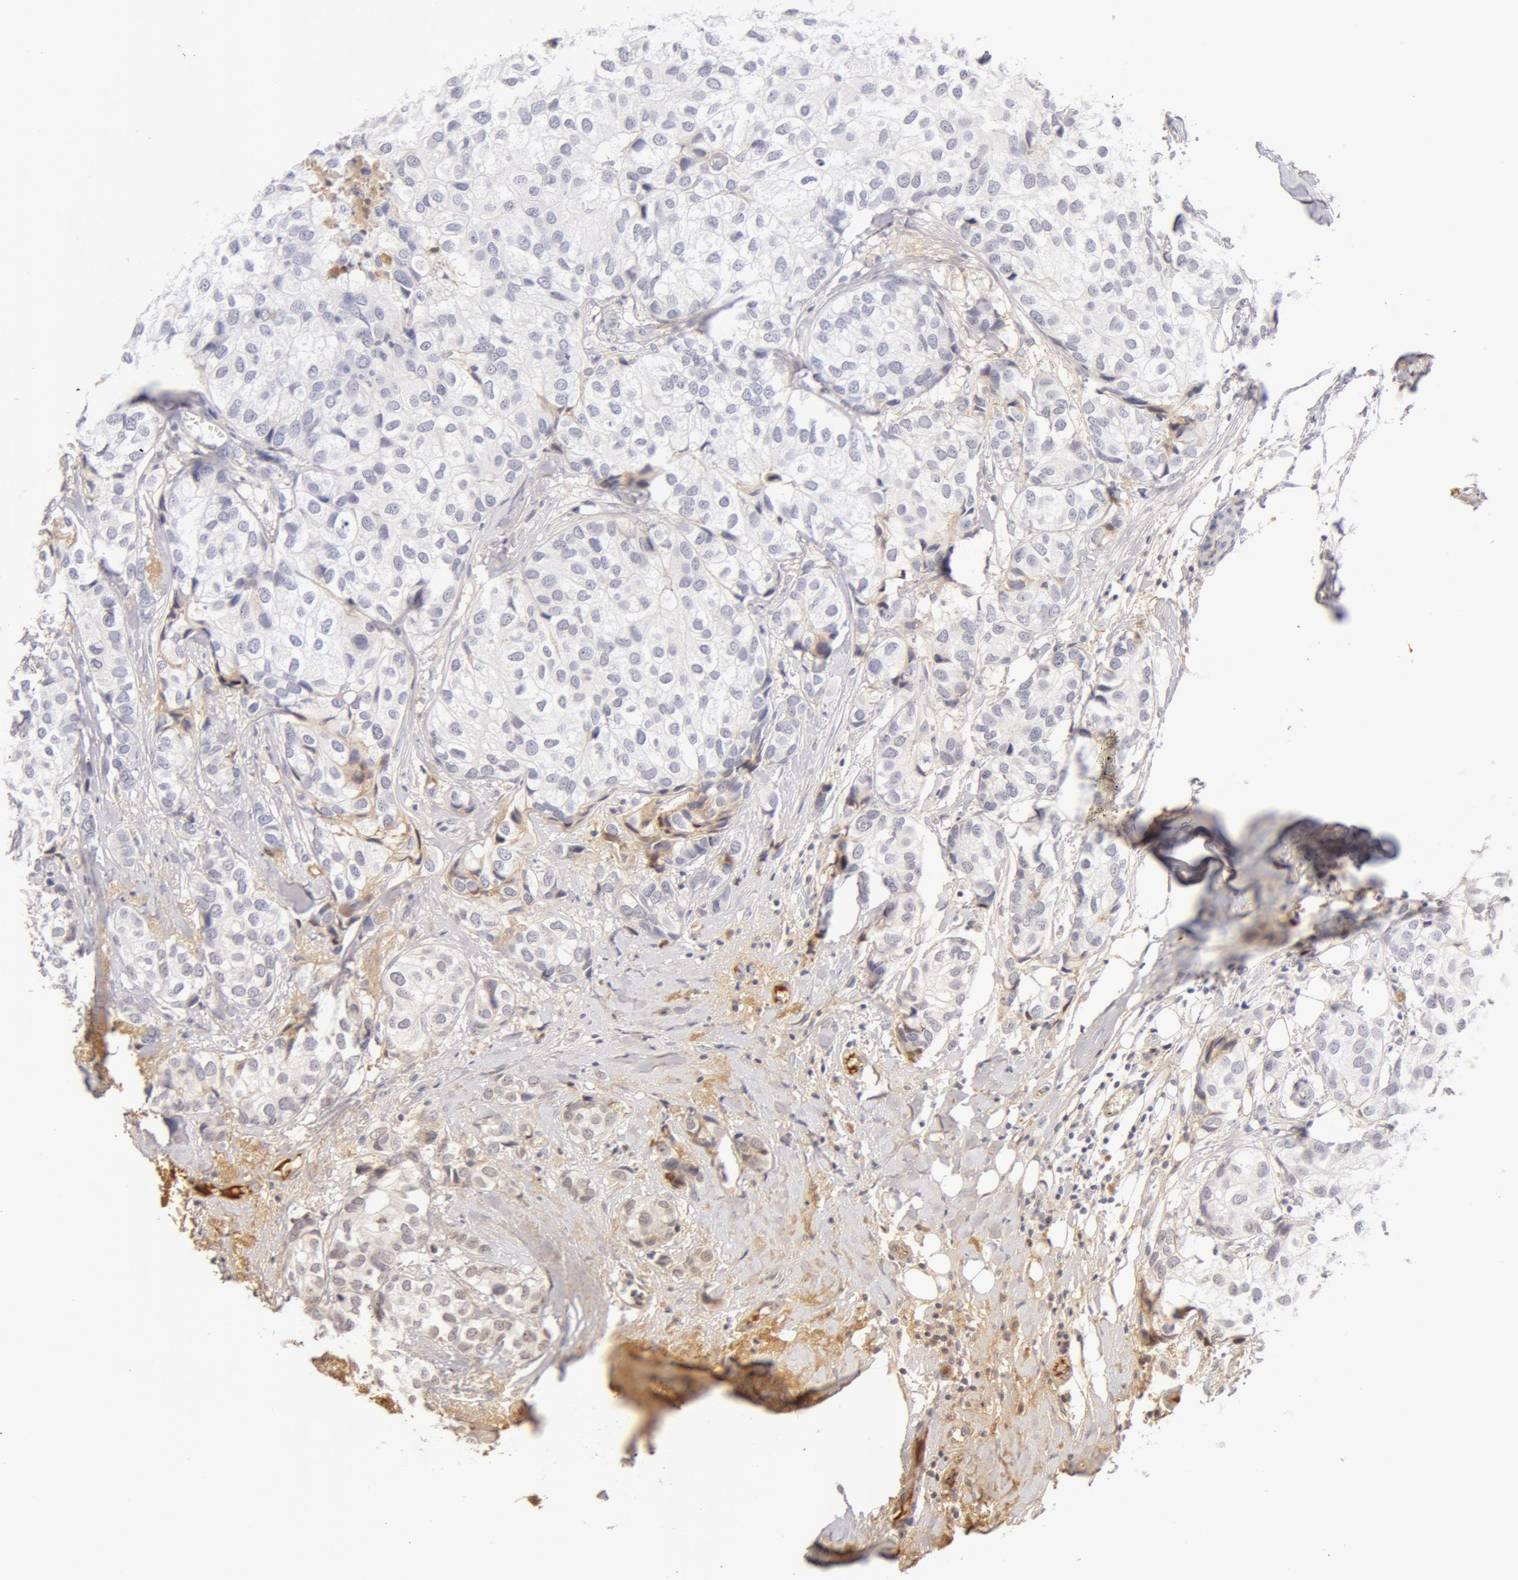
{"staining": {"intensity": "negative", "quantity": "none", "location": "none"}, "tissue": "breast cancer", "cell_type": "Tumor cells", "image_type": "cancer", "snomed": [{"axis": "morphology", "description": "Duct carcinoma"}, {"axis": "topography", "description": "Breast"}], "caption": "This is a image of immunohistochemistry staining of breast cancer (intraductal carcinoma), which shows no expression in tumor cells.", "gene": "AHSG", "patient": {"sex": "female", "age": 68}}